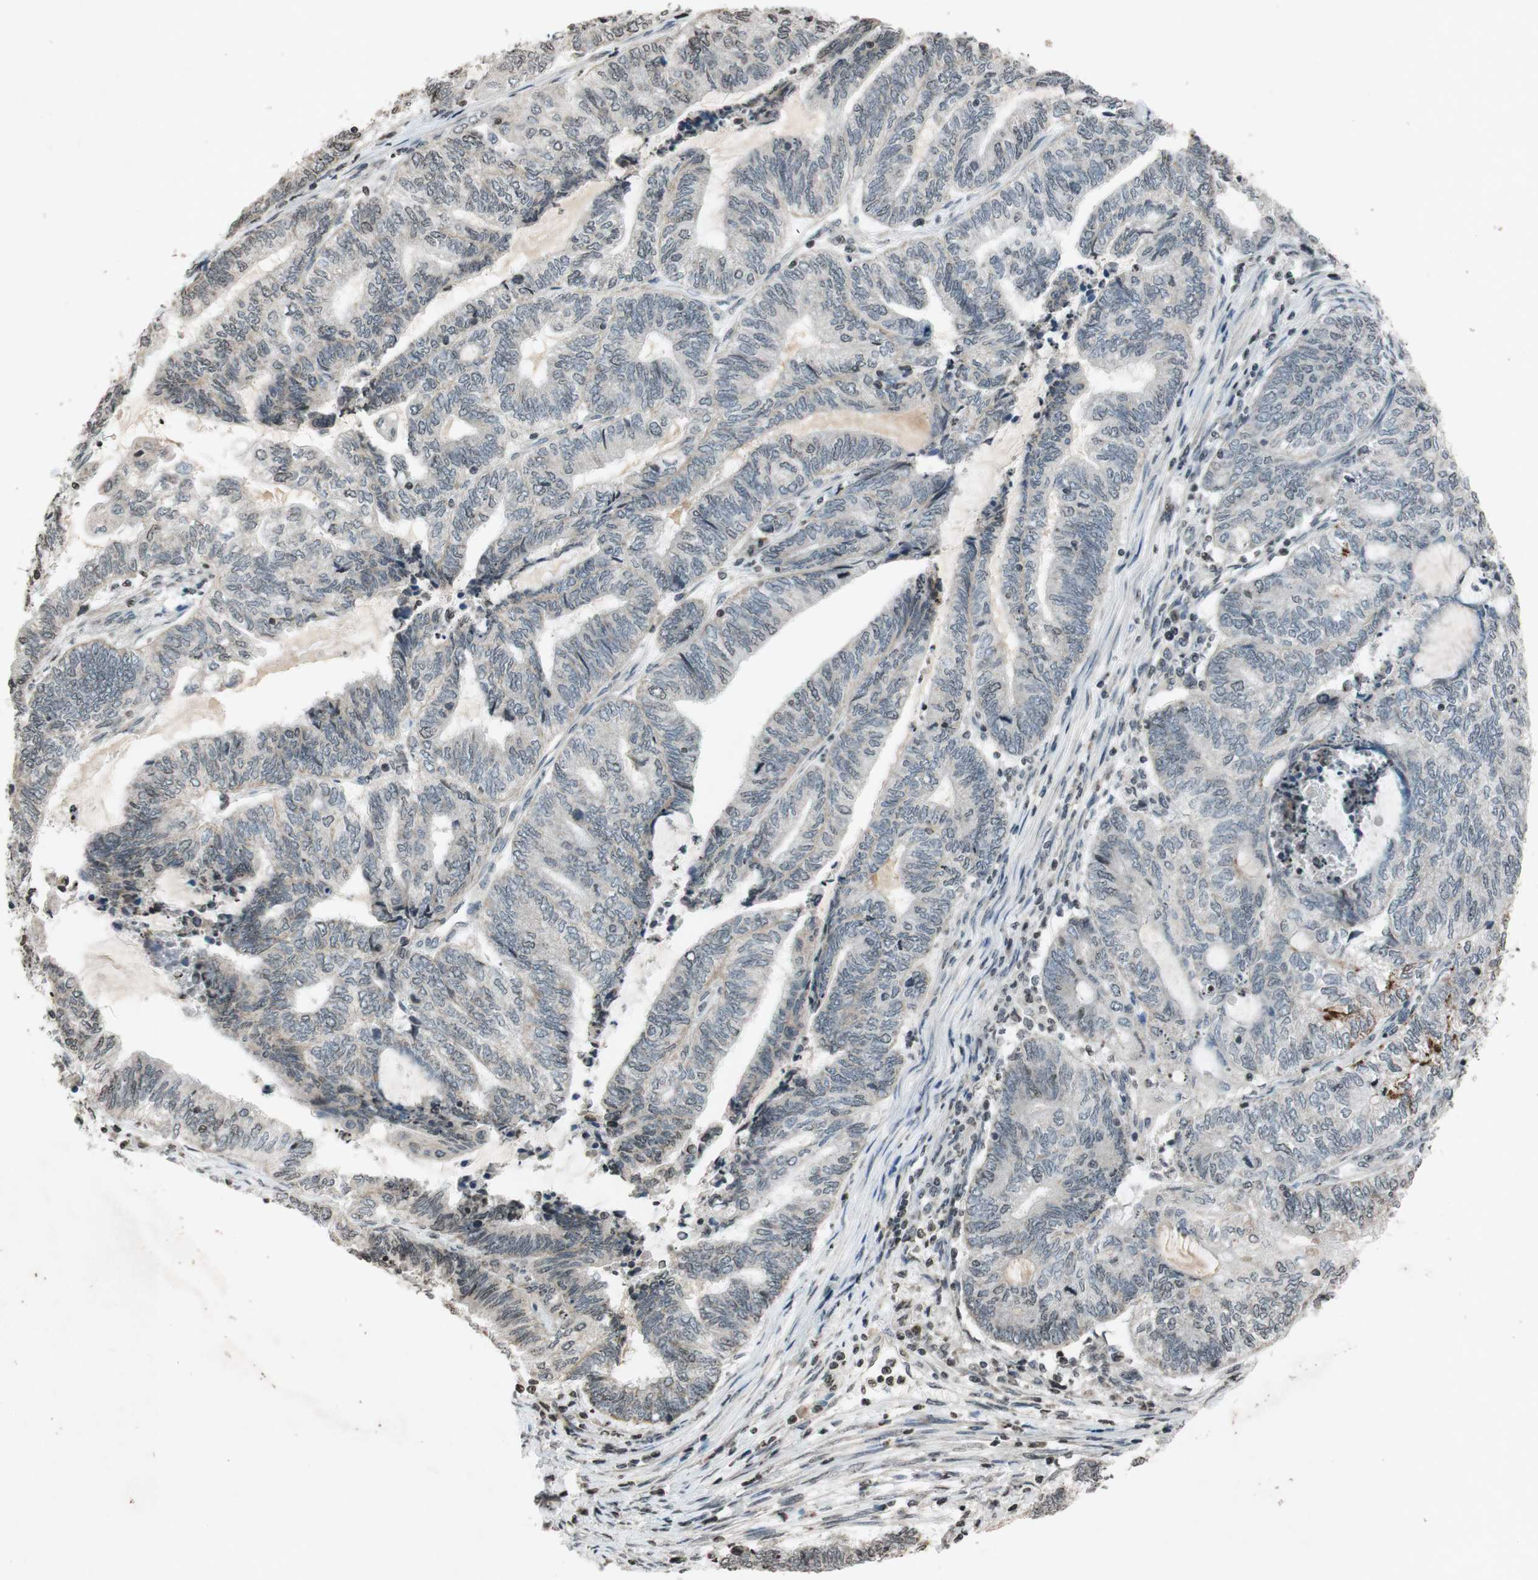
{"staining": {"intensity": "weak", "quantity": "<25%", "location": "nuclear"}, "tissue": "endometrial cancer", "cell_type": "Tumor cells", "image_type": "cancer", "snomed": [{"axis": "morphology", "description": "Adenocarcinoma, NOS"}, {"axis": "topography", "description": "Uterus"}, {"axis": "topography", "description": "Endometrium"}], "caption": "The histopathology image displays no significant positivity in tumor cells of endometrial cancer.", "gene": "MCM6", "patient": {"sex": "female", "age": 70}}